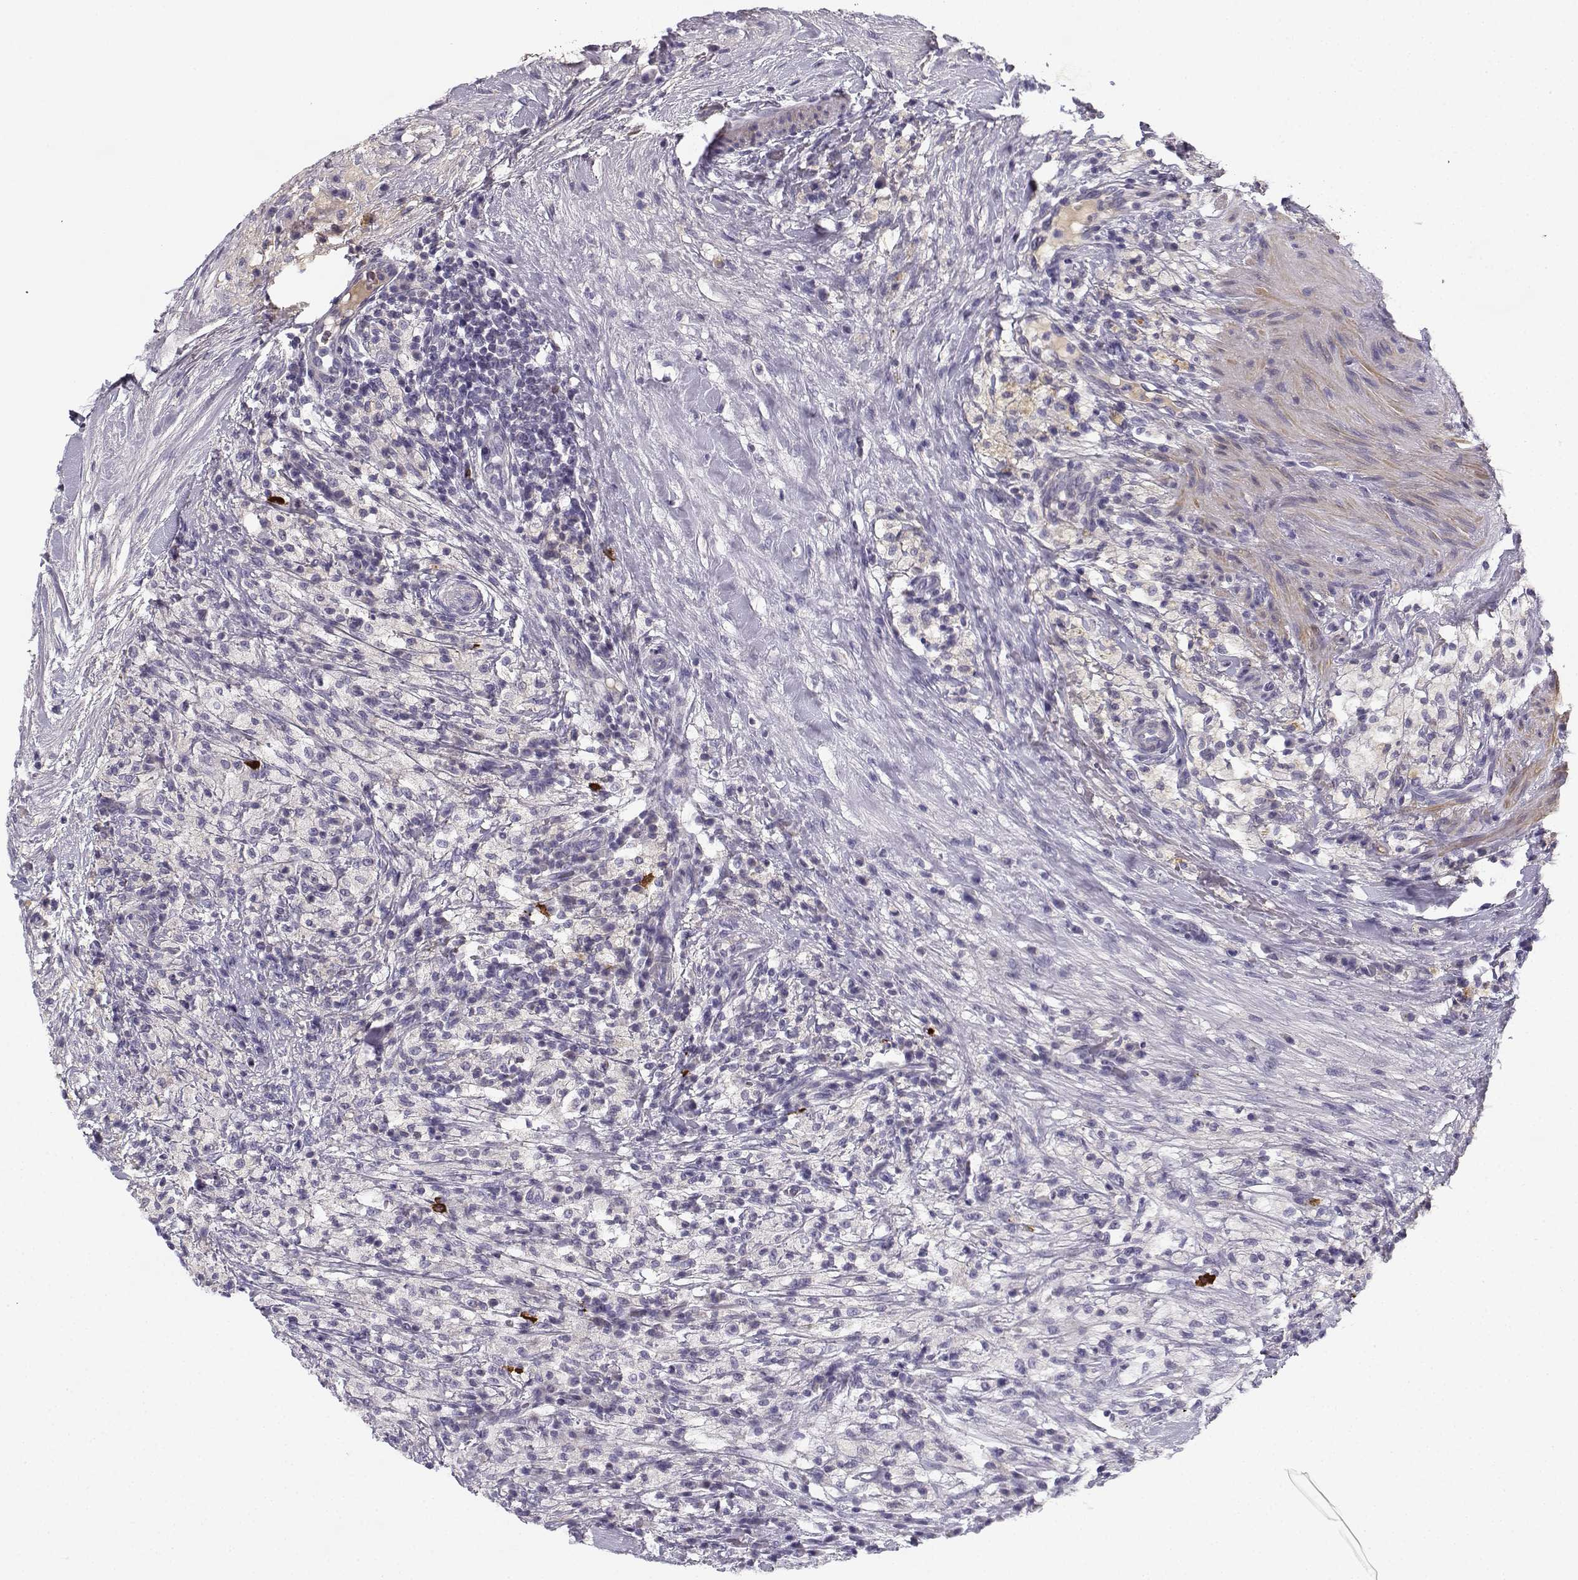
{"staining": {"intensity": "negative", "quantity": "none", "location": "none"}, "tissue": "testis cancer", "cell_type": "Tumor cells", "image_type": "cancer", "snomed": [{"axis": "morphology", "description": "Necrosis, NOS"}, {"axis": "morphology", "description": "Carcinoma, Embryonal, NOS"}, {"axis": "topography", "description": "Testis"}], "caption": "There is no significant positivity in tumor cells of embryonal carcinoma (testis).", "gene": "CREB3L3", "patient": {"sex": "male", "age": 19}}